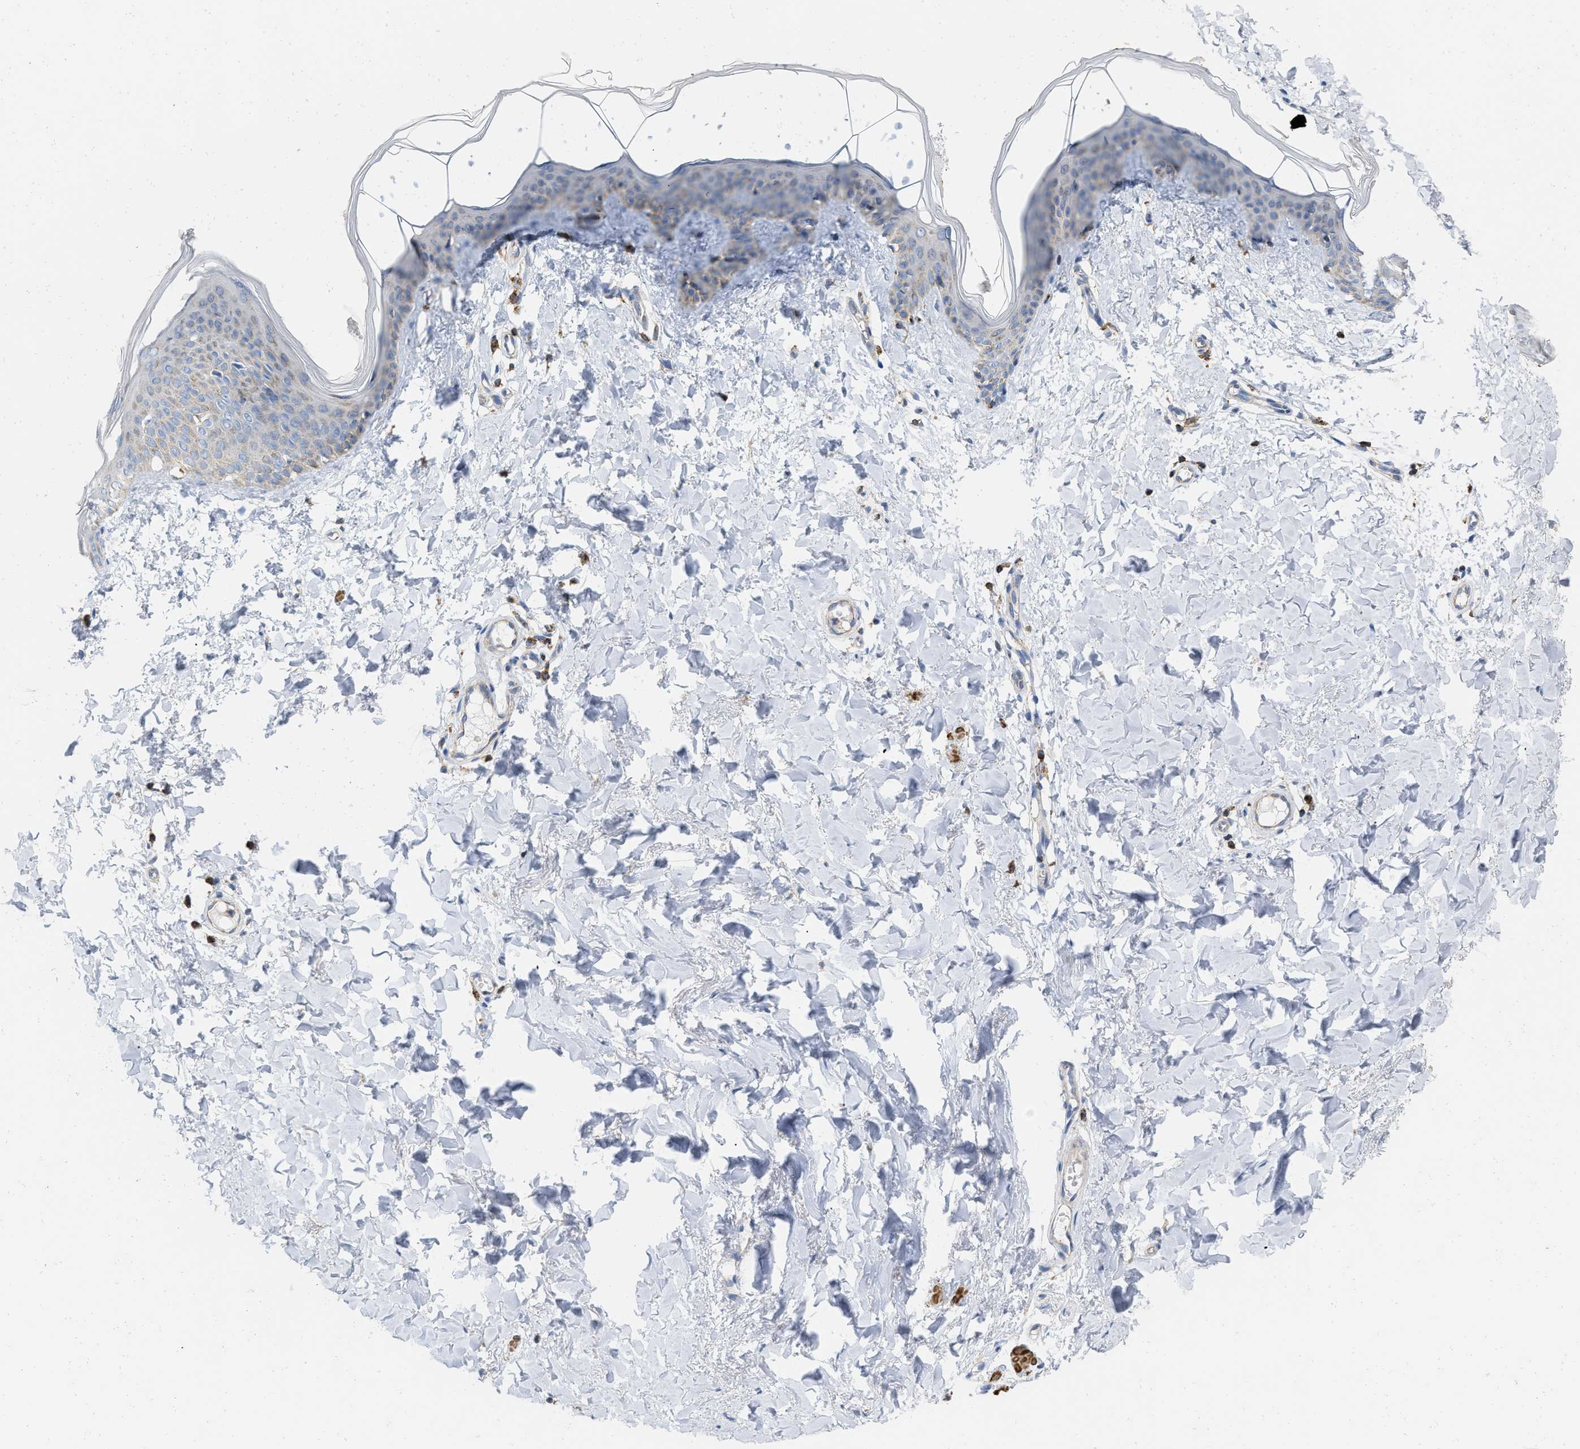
{"staining": {"intensity": "negative", "quantity": "none", "location": "none"}, "tissue": "skin", "cell_type": "Fibroblasts", "image_type": "normal", "snomed": [{"axis": "morphology", "description": "Normal tissue, NOS"}, {"axis": "topography", "description": "Skin"}], "caption": "Fibroblasts are negative for protein expression in benign human skin. (DAB (3,3'-diaminobenzidine) immunohistochemistry, high magnification).", "gene": "GRB10", "patient": {"sex": "female", "age": 17}}